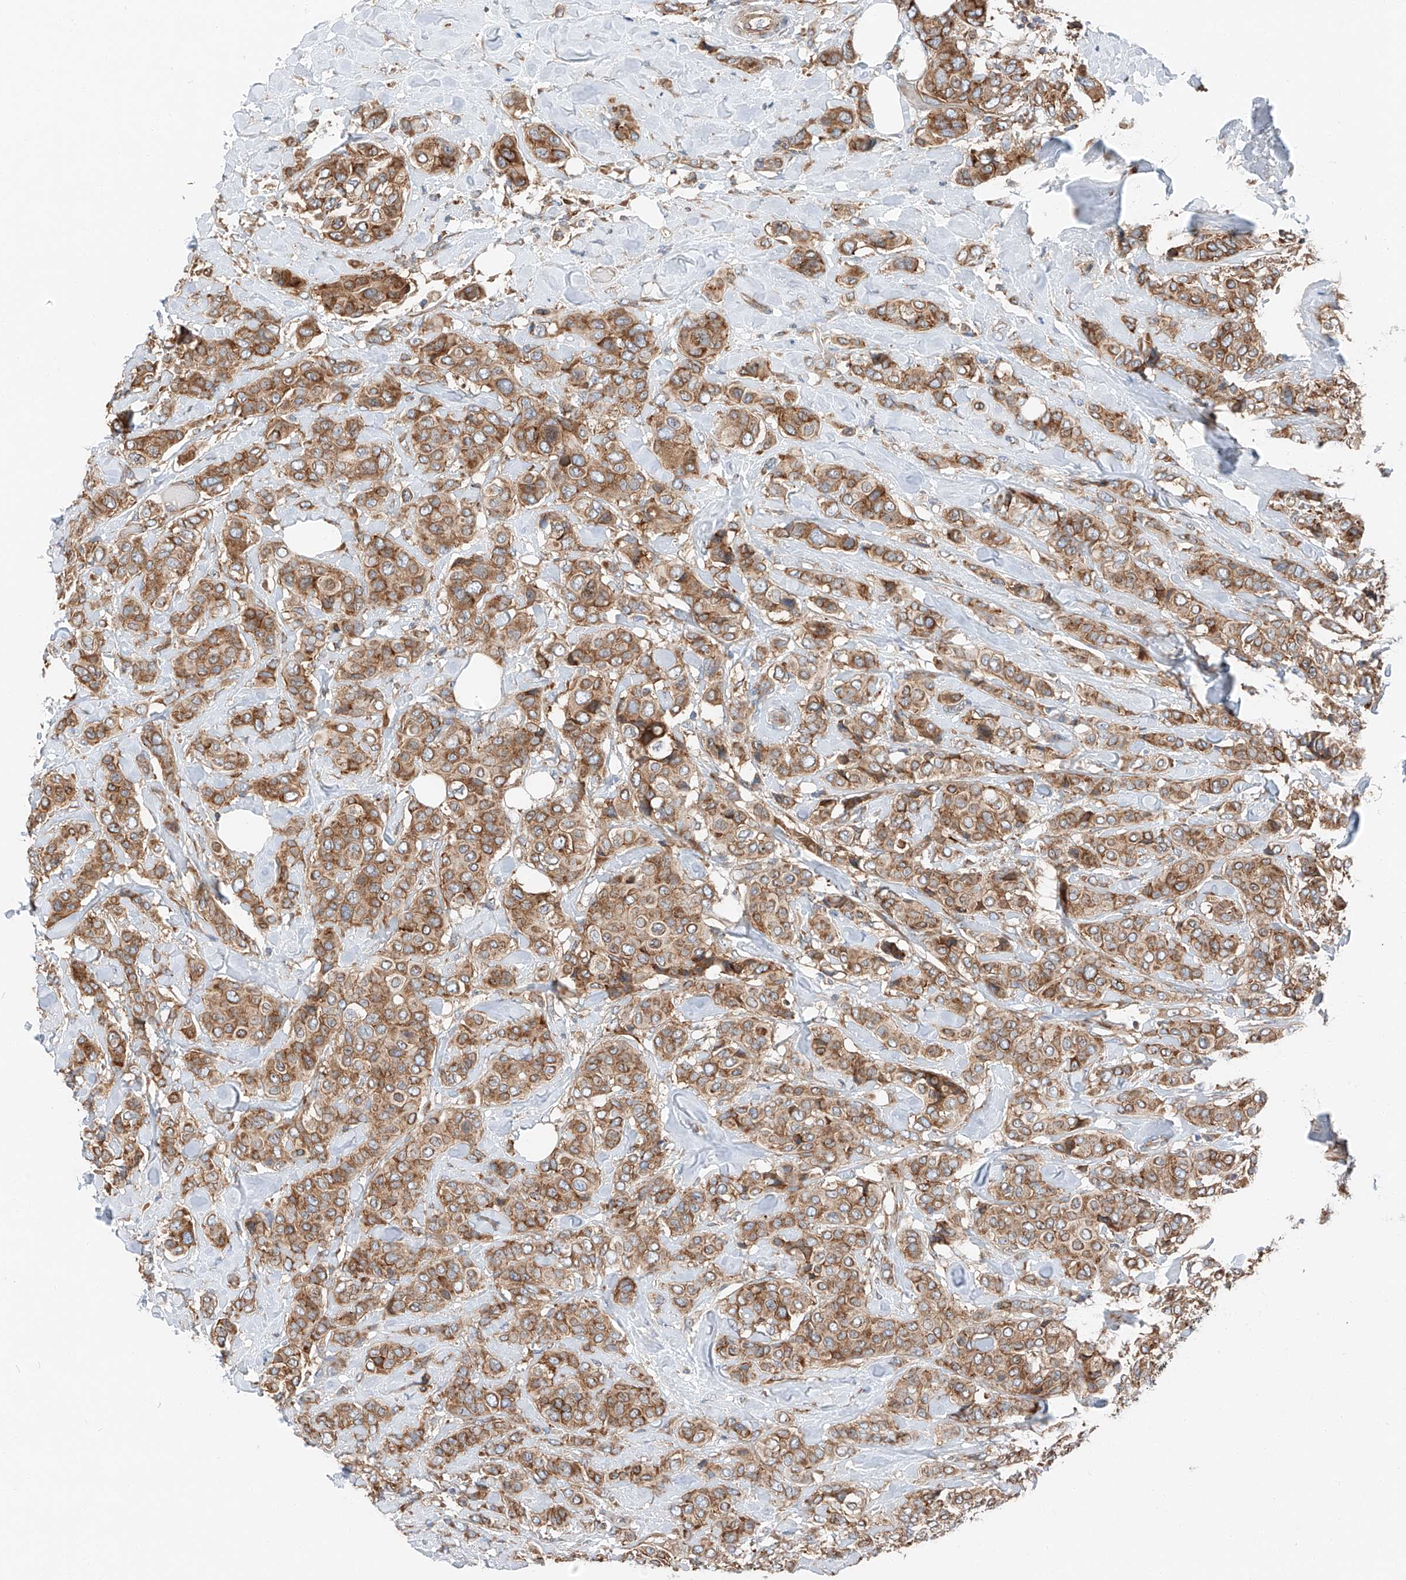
{"staining": {"intensity": "moderate", "quantity": ">75%", "location": "cytoplasmic/membranous"}, "tissue": "breast cancer", "cell_type": "Tumor cells", "image_type": "cancer", "snomed": [{"axis": "morphology", "description": "Lobular carcinoma"}, {"axis": "topography", "description": "Breast"}], "caption": "Tumor cells reveal medium levels of moderate cytoplasmic/membranous positivity in about >75% of cells in human breast lobular carcinoma. (DAB (3,3'-diaminobenzidine) = brown stain, brightfield microscopy at high magnification).", "gene": "ZC3H15", "patient": {"sex": "female", "age": 51}}